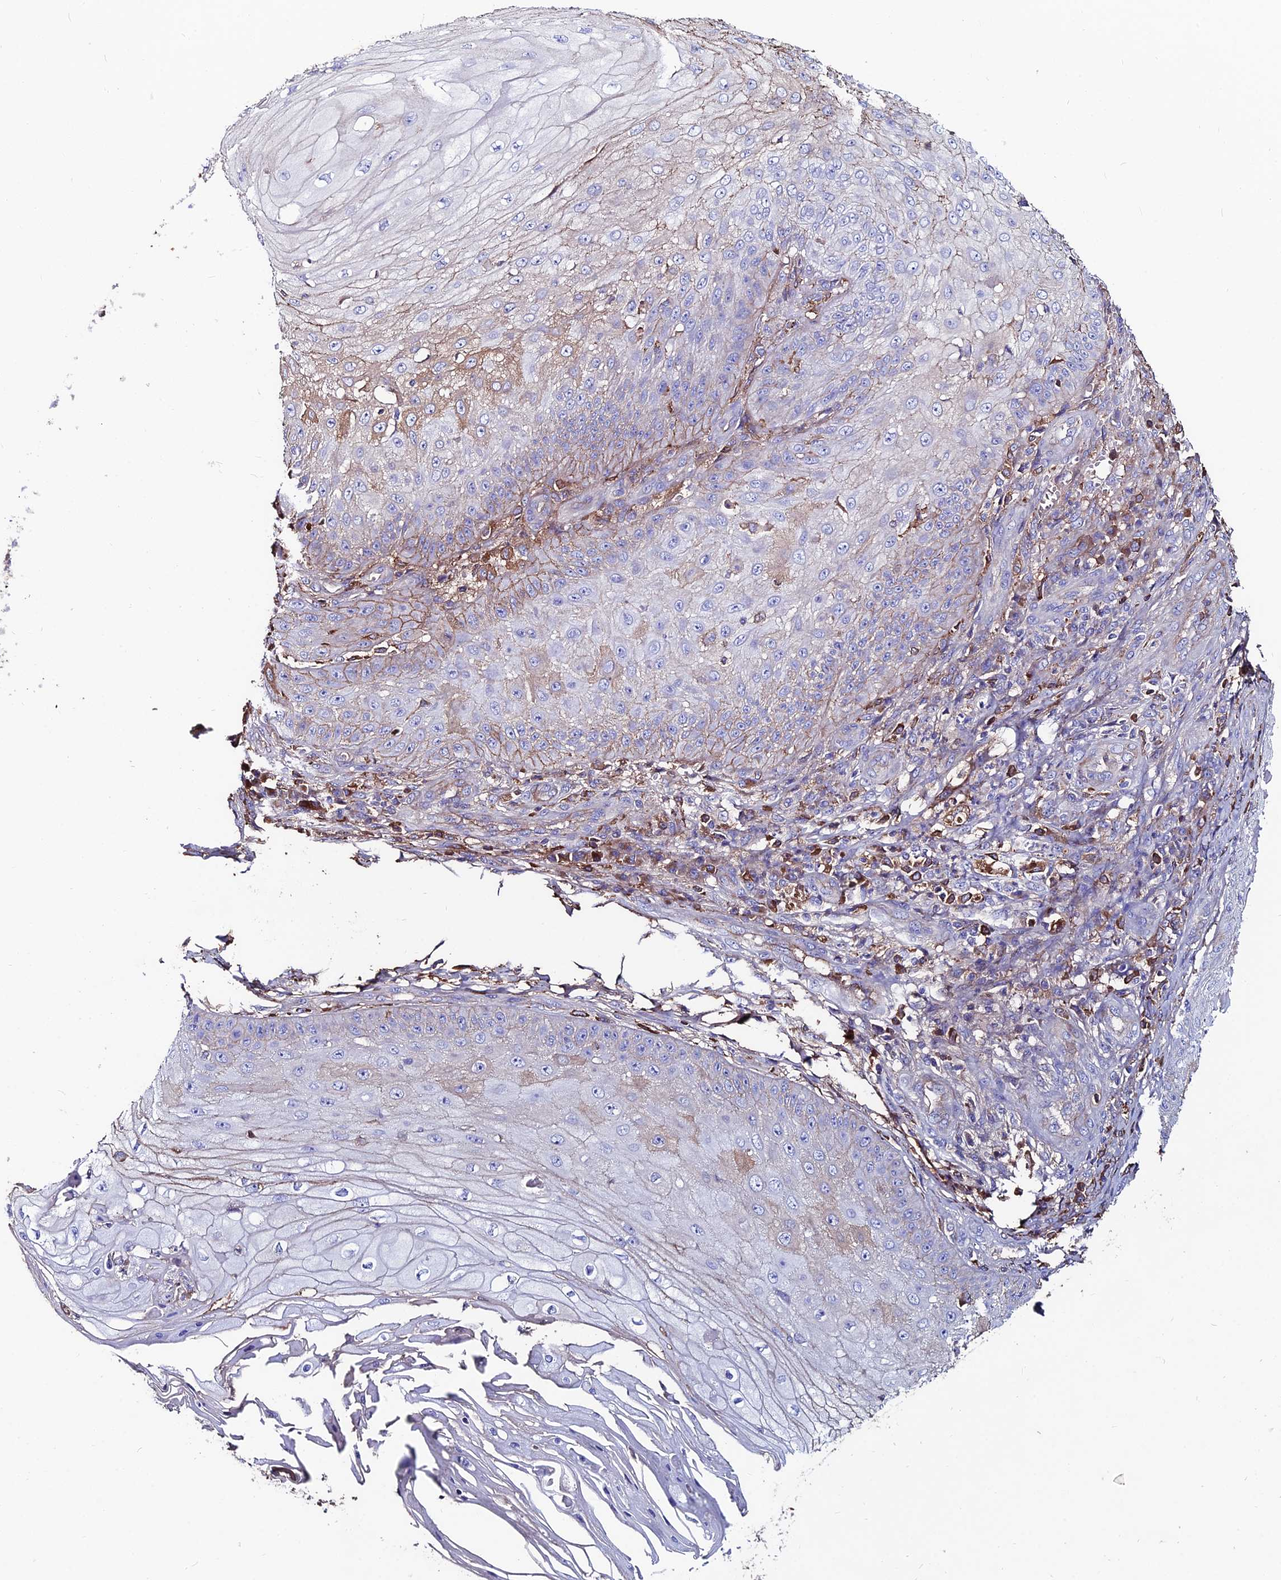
{"staining": {"intensity": "weak", "quantity": "<25%", "location": "cytoplasmic/membranous"}, "tissue": "skin cancer", "cell_type": "Tumor cells", "image_type": "cancer", "snomed": [{"axis": "morphology", "description": "Squamous cell carcinoma, NOS"}, {"axis": "topography", "description": "Skin"}], "caption": "Skin cancer was stained to show a protein in brown. There is no significant staining in tumor cells.", "gene": "SLC25A16", "patient": {"sex": "male", "age": 70}}